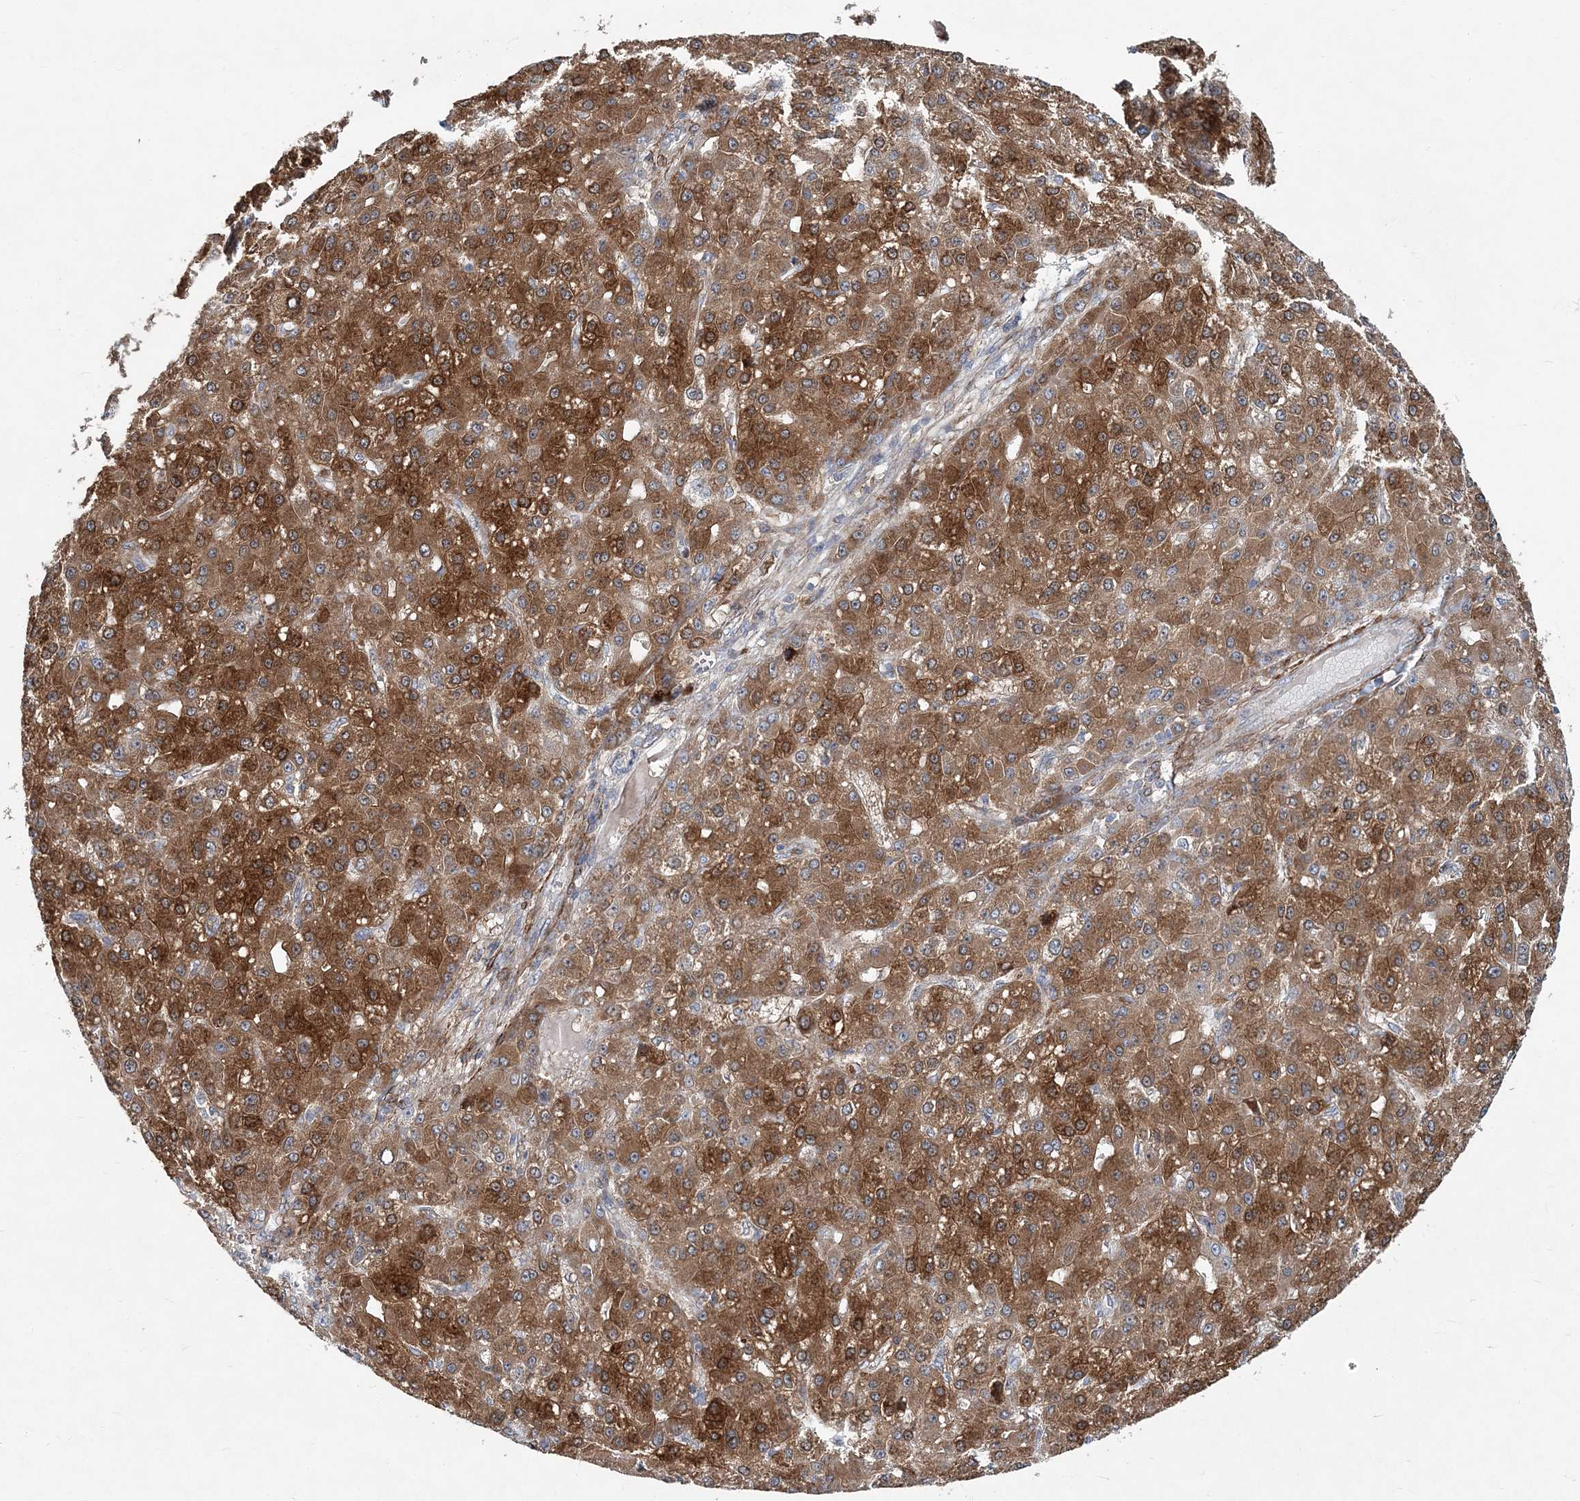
{"staining": {"intensity": "moderate", "quantity": ">75%", "location": "cytoplasmic/membranous"}, "tissue": "liver cancer", "cell_type": "Tumor cells", "image_type": "cancer", "snomed": [{"axis": "morphology", "description": "Carcinoma, Hepatocellular, NOS"}, {"axis": "topography", "description": "Liver"}], "caption": "Human hepatocellular carcinoma (liver) stained with a protein marker reveals moderate staining in tumor cells.", "gene": "NBAS", "patient": {"sex": "male", "age": 67}}